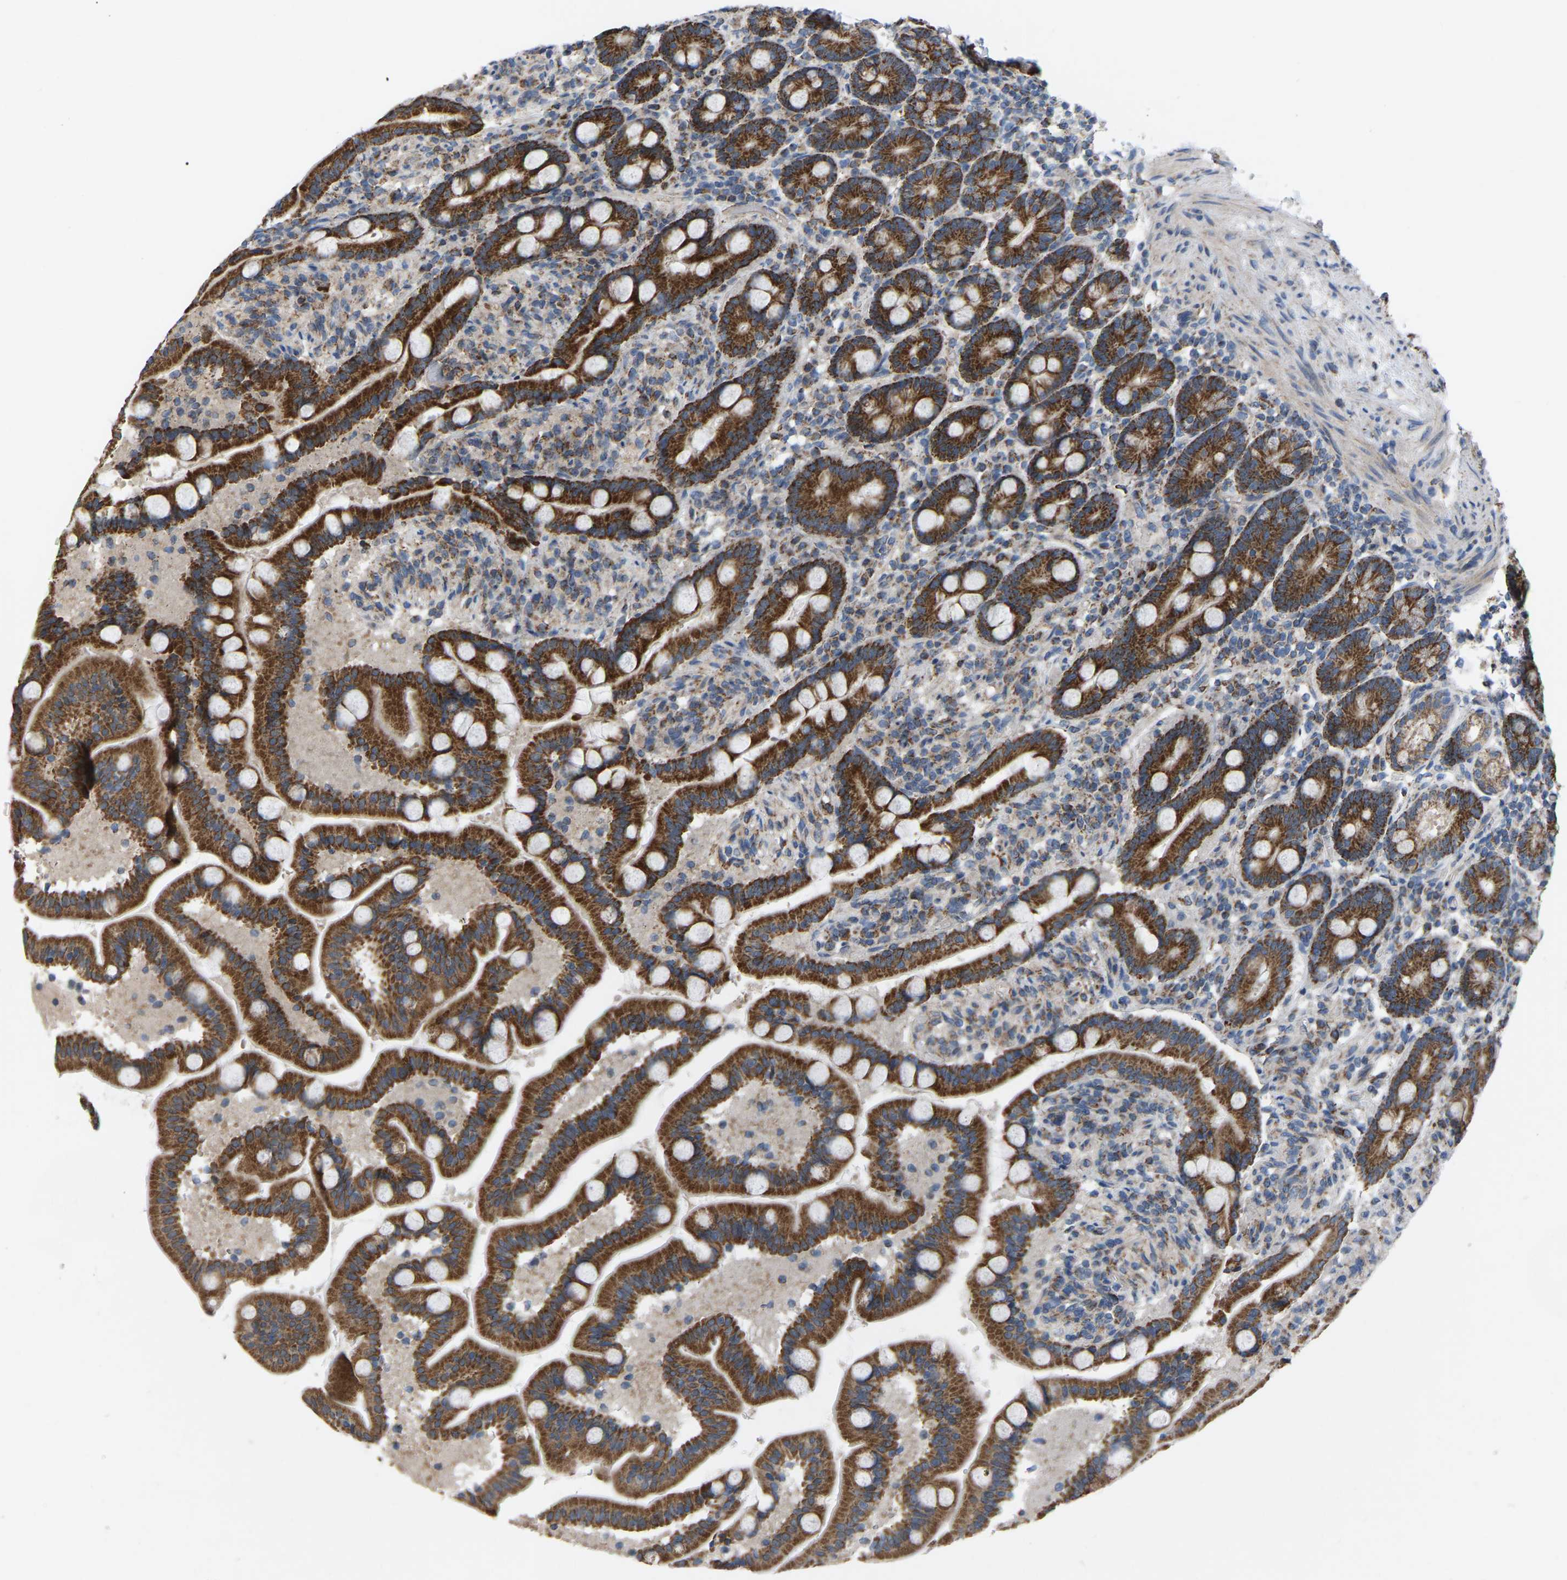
{"staining": {"intensity": "strong", "quantity": ">75%", "location": "cytoplasmic/membranous"}, "tissue": "duodenum", "cell_type": "Glandular cells", "image_type": "normal", "snomed": [{"axis": "morphology", "description": "Normal tissue, NOS"}, {"axis": "topography", "description": "Duodenum"}], "caption": "The photomicrograph reveals immunohistochemical staining of benign duodenum. There is strong cytoplasmic/membranous expression is present in approximately >75% of glandular cells. (Brightfield microscopy of DAB IHC at high magnification).", "gene": "BCL10", "patient": {"sex": "male", "age": 54}}